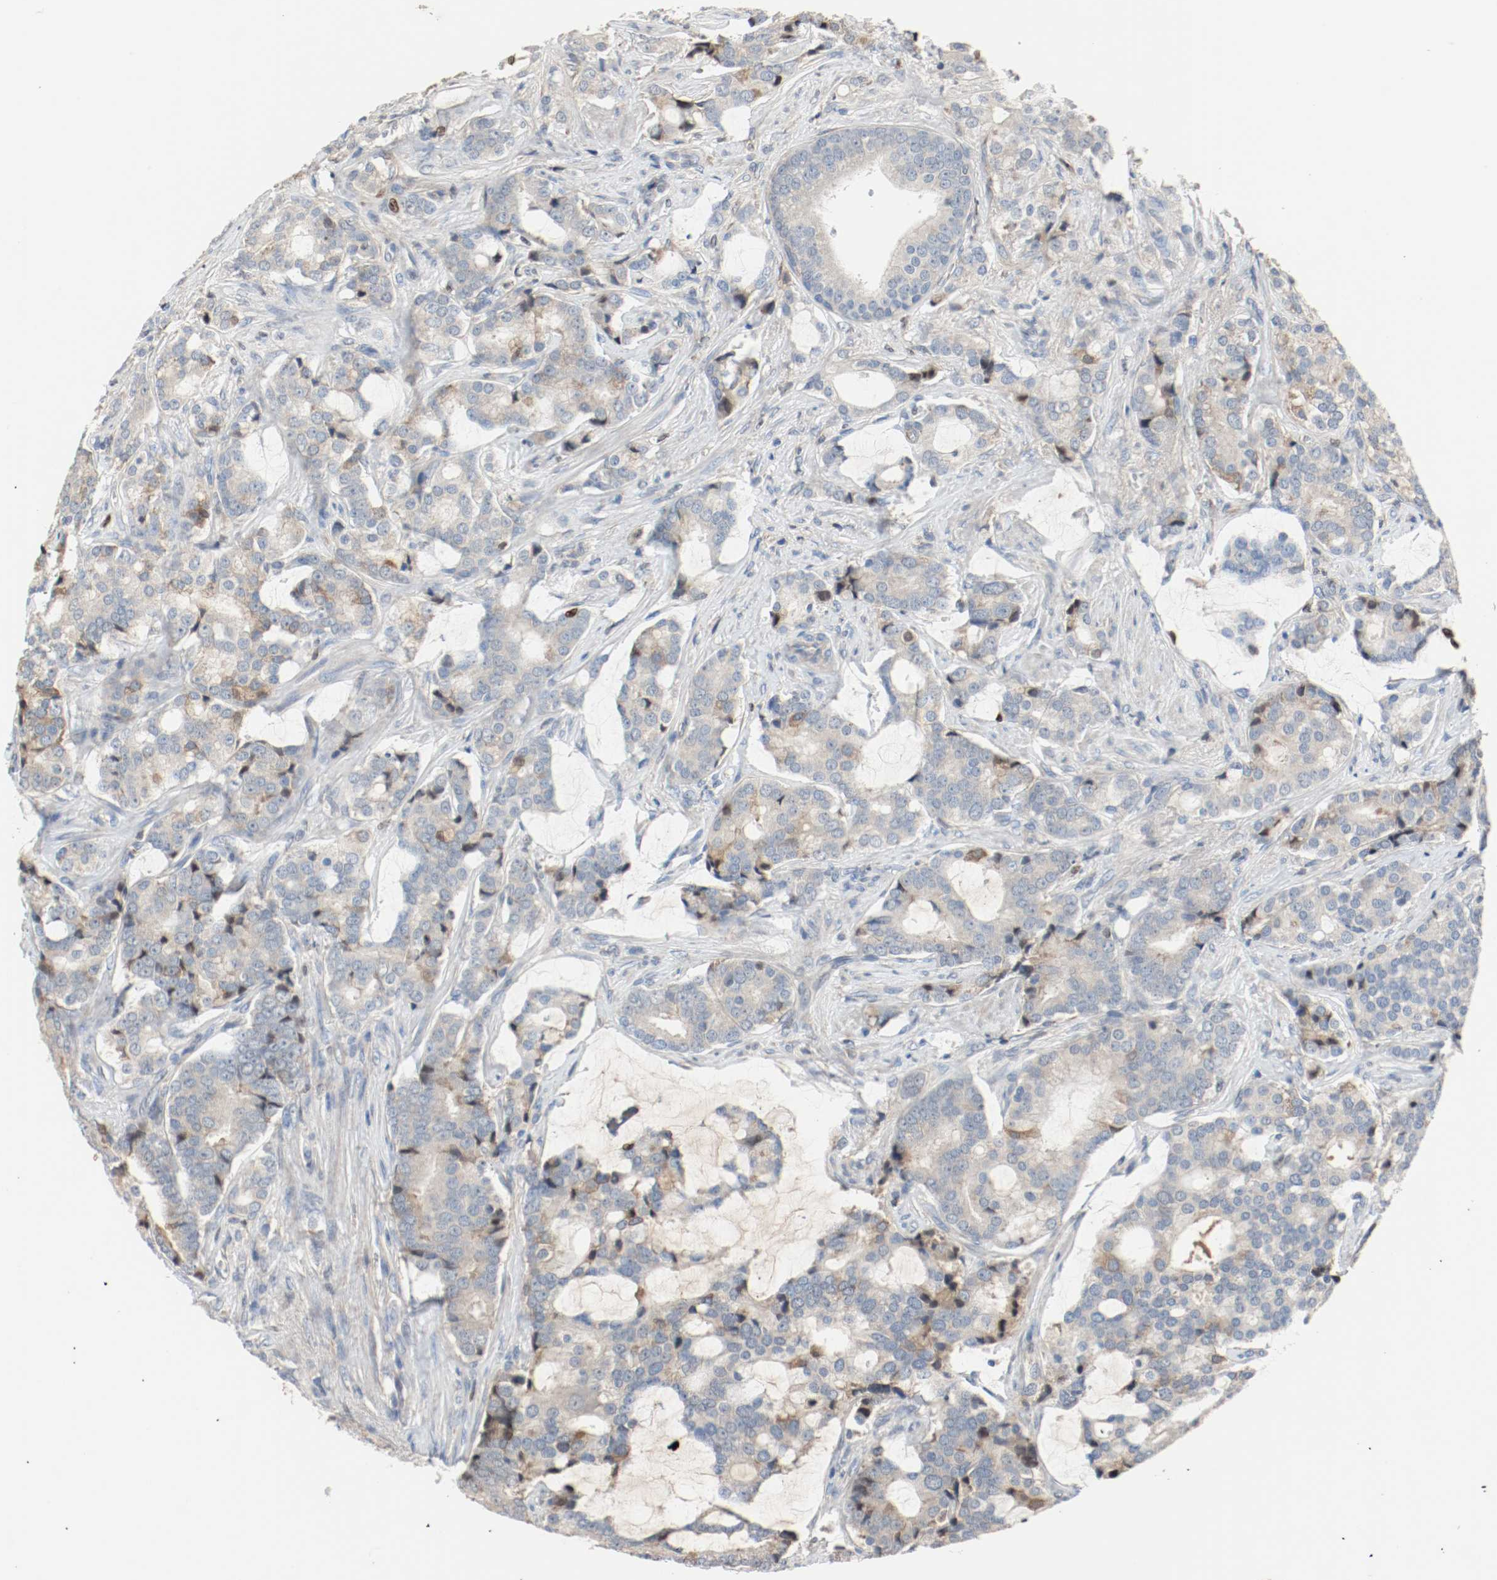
{"staining": {"intensity": "weak", "quantity": "<25%", "location": "cytoplasmic/membranous"}, "tissue": "prostate cancer", "cell_type": "Tumor cells", "image_type": "cancer", "snomed": [{"axis": "morphology", "description": "Adenocarcinoma, Low grade"}, {"axis": "topography", "description": "Prostate"}], "caption": "A histopathology image of prostate cancer stained for a protein shows no brown staining in tumor cells. (Immunohistochemistry, brightfield microscopy, high magnification).", "gene": "BLK", "patient": {"sex": "male", "age": 58}}